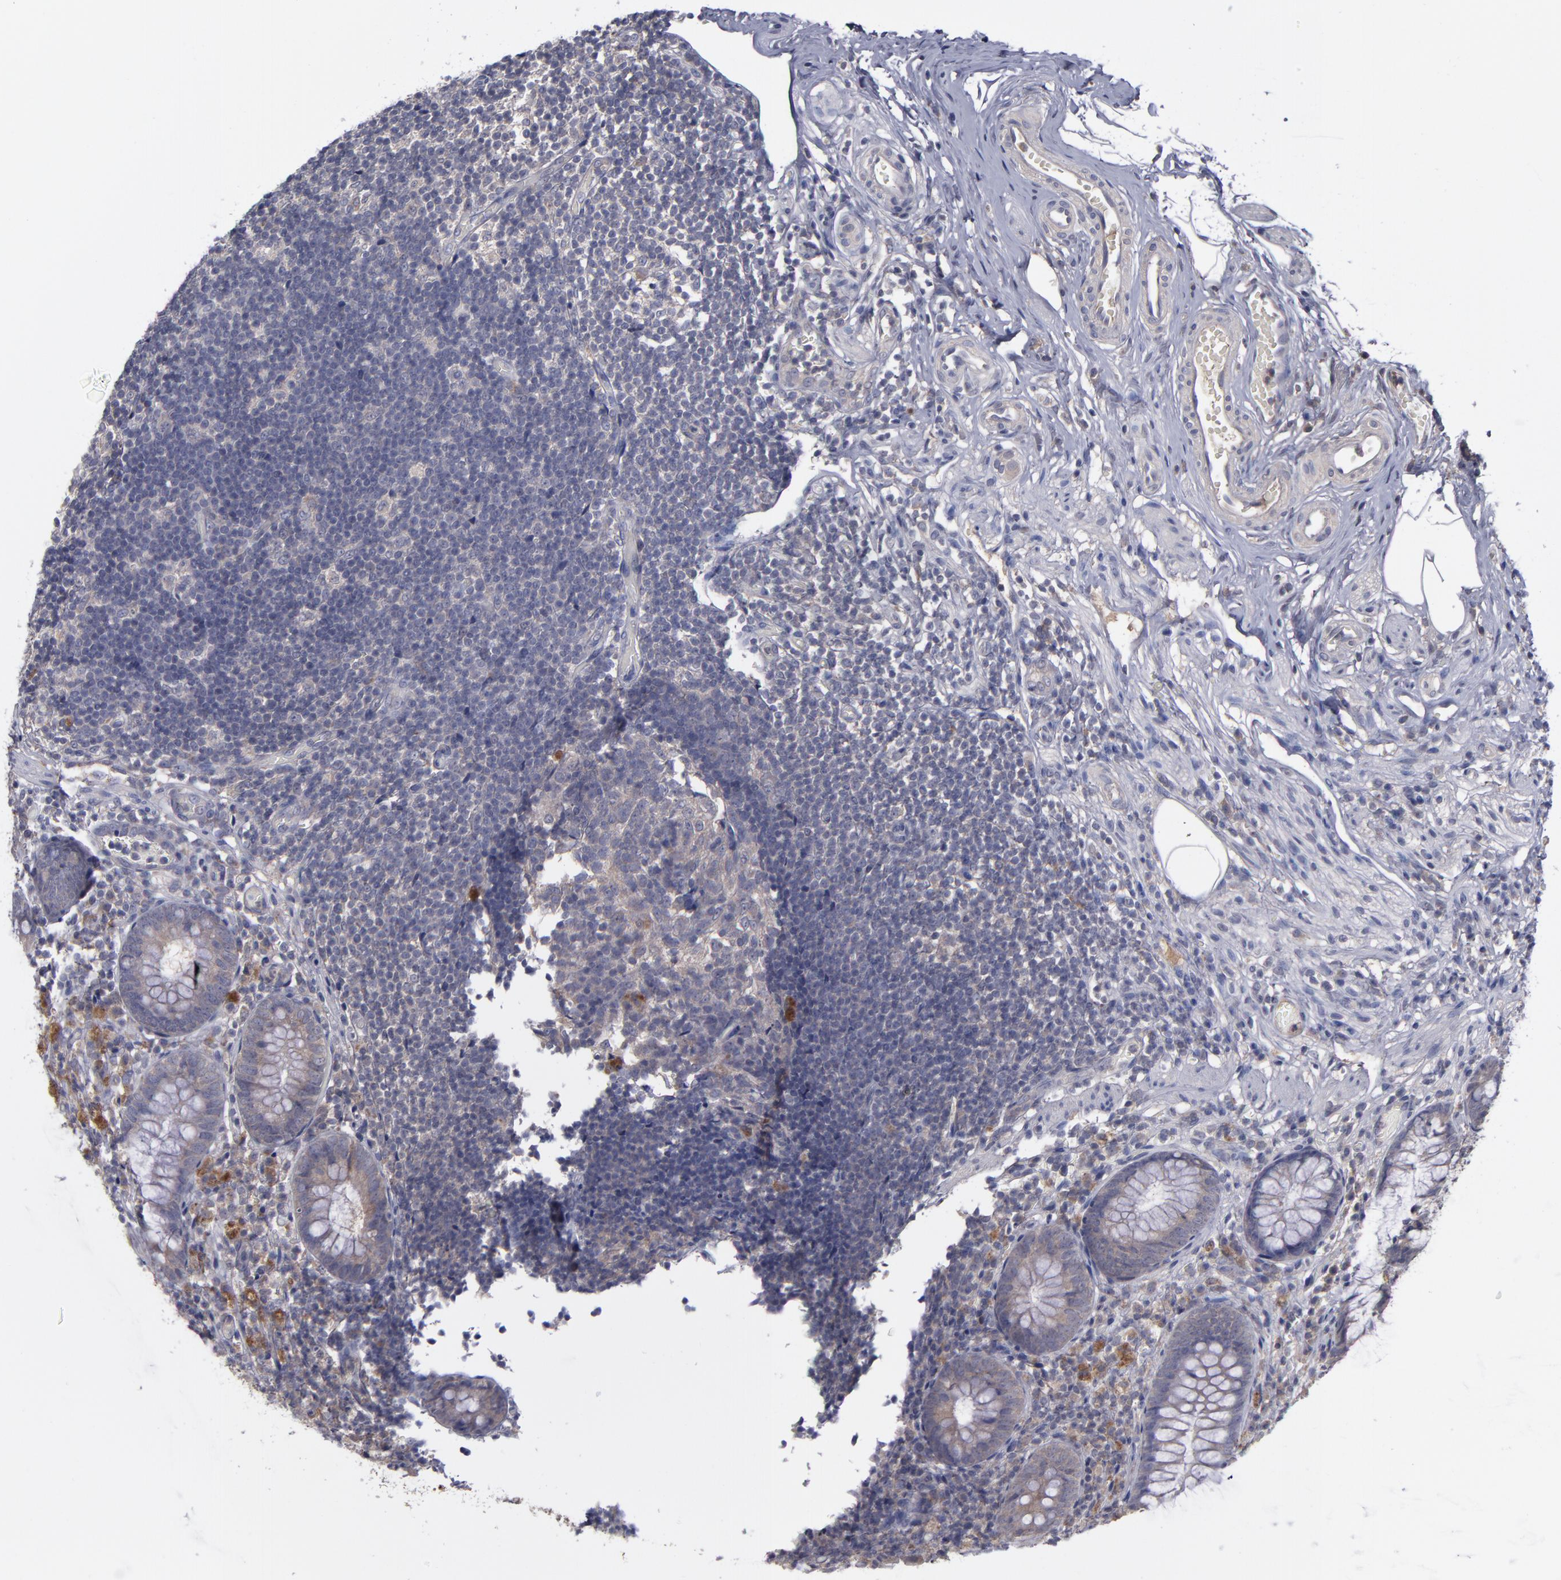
{"staining": {"intensity": "weak", "quantity": ">75%", "location": "cytoplasmic/membranous"}, "tissue": "appendix", "cell_type": "Glandular cells", "image_type": "normal", "snomed": [{"axis": "morphology", "description": "Normal tissue, NOS"}, {"axis": "topography", "description": "Appendix"}], "caption": "High-magnification brightfield microscopy of unremarkable appendix stained with DAB (3,3'-diaminobenzidine) (brown) and counterstained with hematoxylin (blue). glandular cells exhibit weak cytoplasmic/membranous positivity is appreciated in about>75% of cells. (Stains: DAB (3,3'-diaminobenzidine) in brown, nuclei in blue, Microscopy: brightfield microscopy at high magnification).", "gene": "MMP11", "patient": {"sex": "male", "age": 38}}